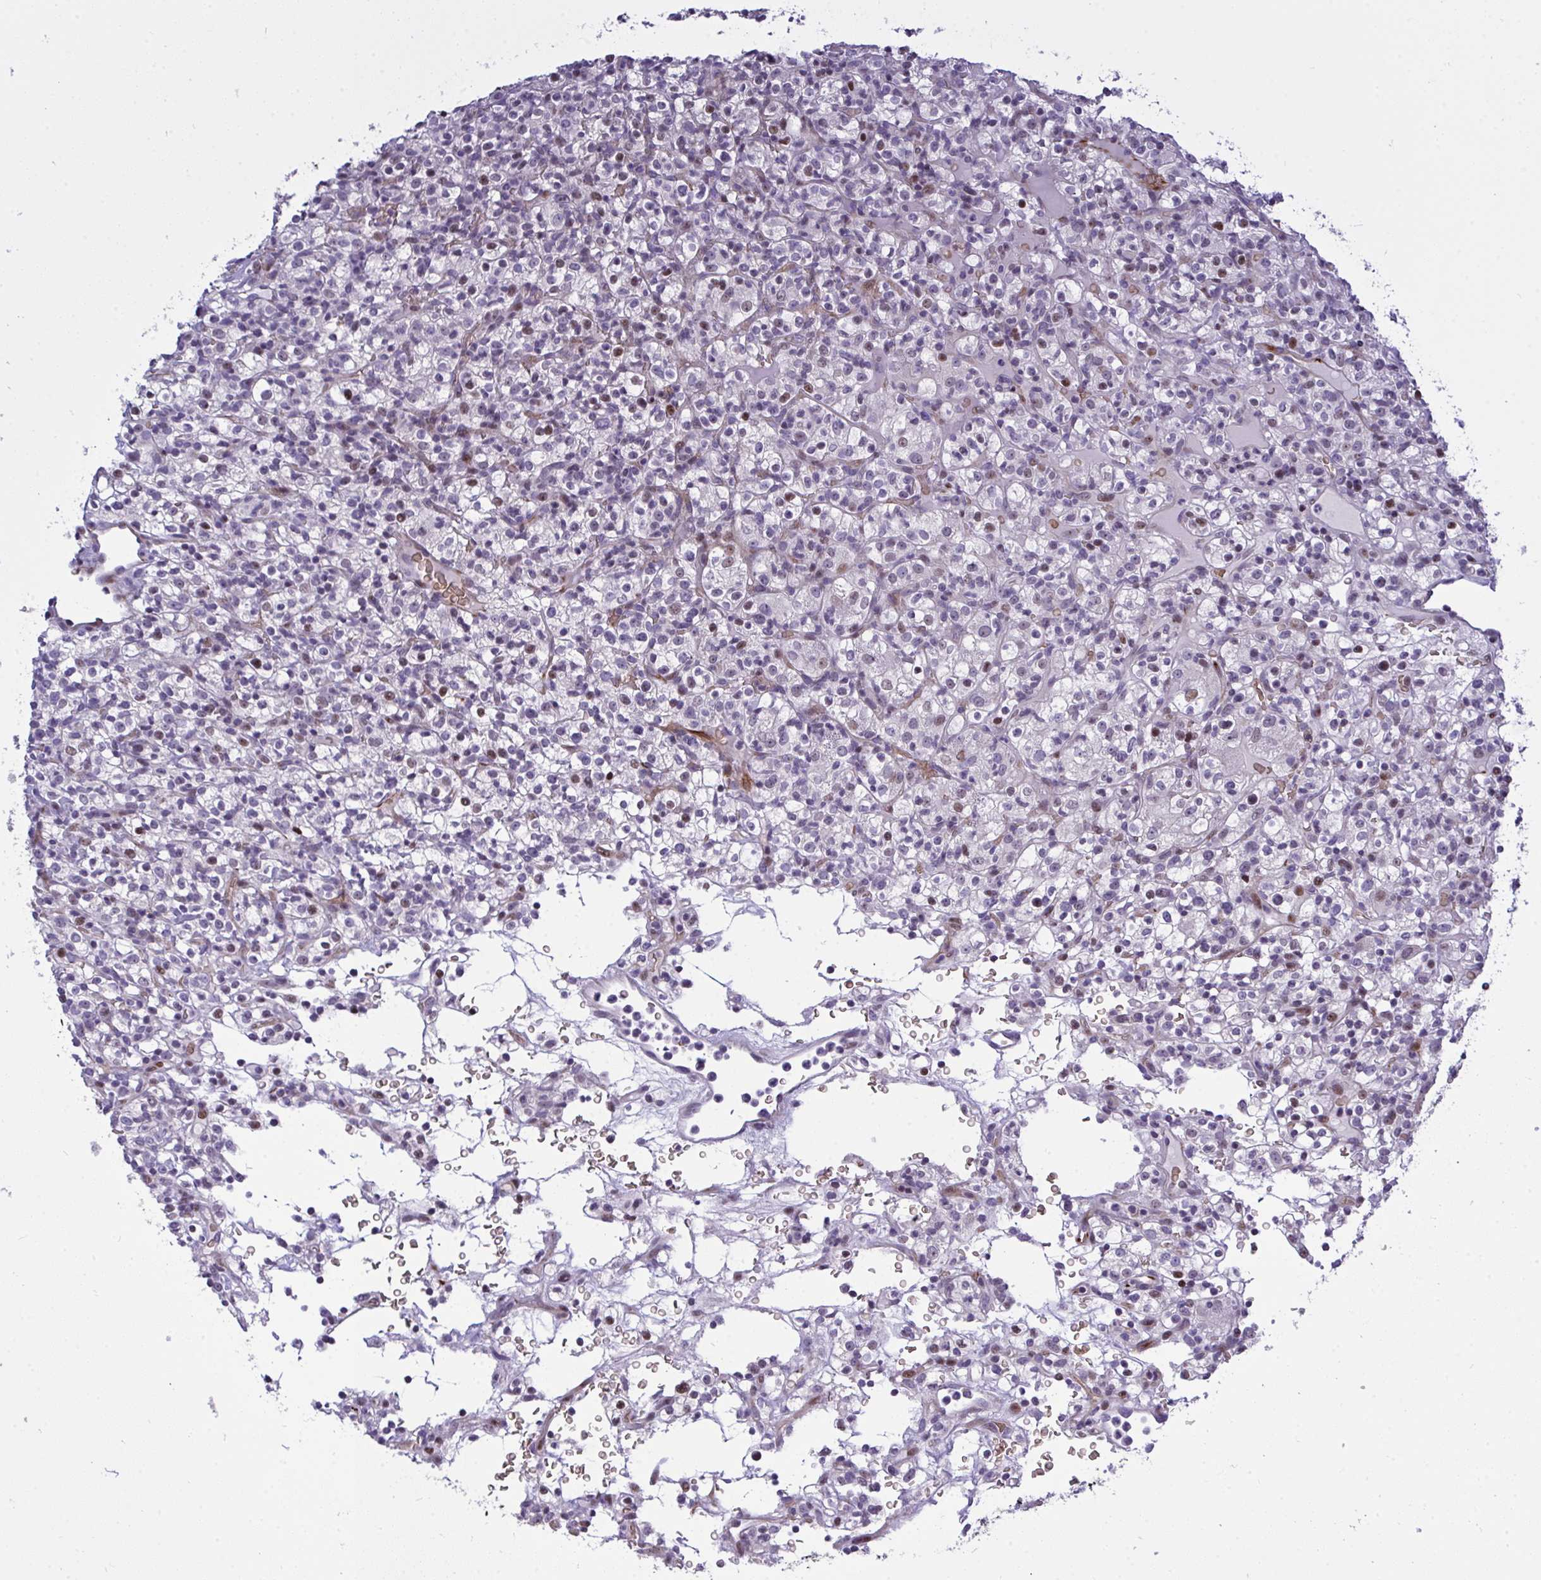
{"staining": {"intensity": "moderate", "quantity": "<25%", "location": "nuclear"}, "tissue": "renal cancer", "cell_type": "Tumor cells", "image_type": "cancer", "snomed": [{"axis": "morphology", "description": "Normal tissue, NOS"}, {"axis": "morphology", "description": "Adenocarcinoma, NOS"}, {"axis": "topography", "description": "Kidney"}], "caption": "Immunohistochemistry (IHC) histopathology image of renal cancer (adenocarcinoma) stained for a protein (brown), which displays low levels of moderate nuclear positivity in approximately <25% of tumor cells.", "gene": "PLPPR3", "patient": {"sex": "female", "age": 72}}